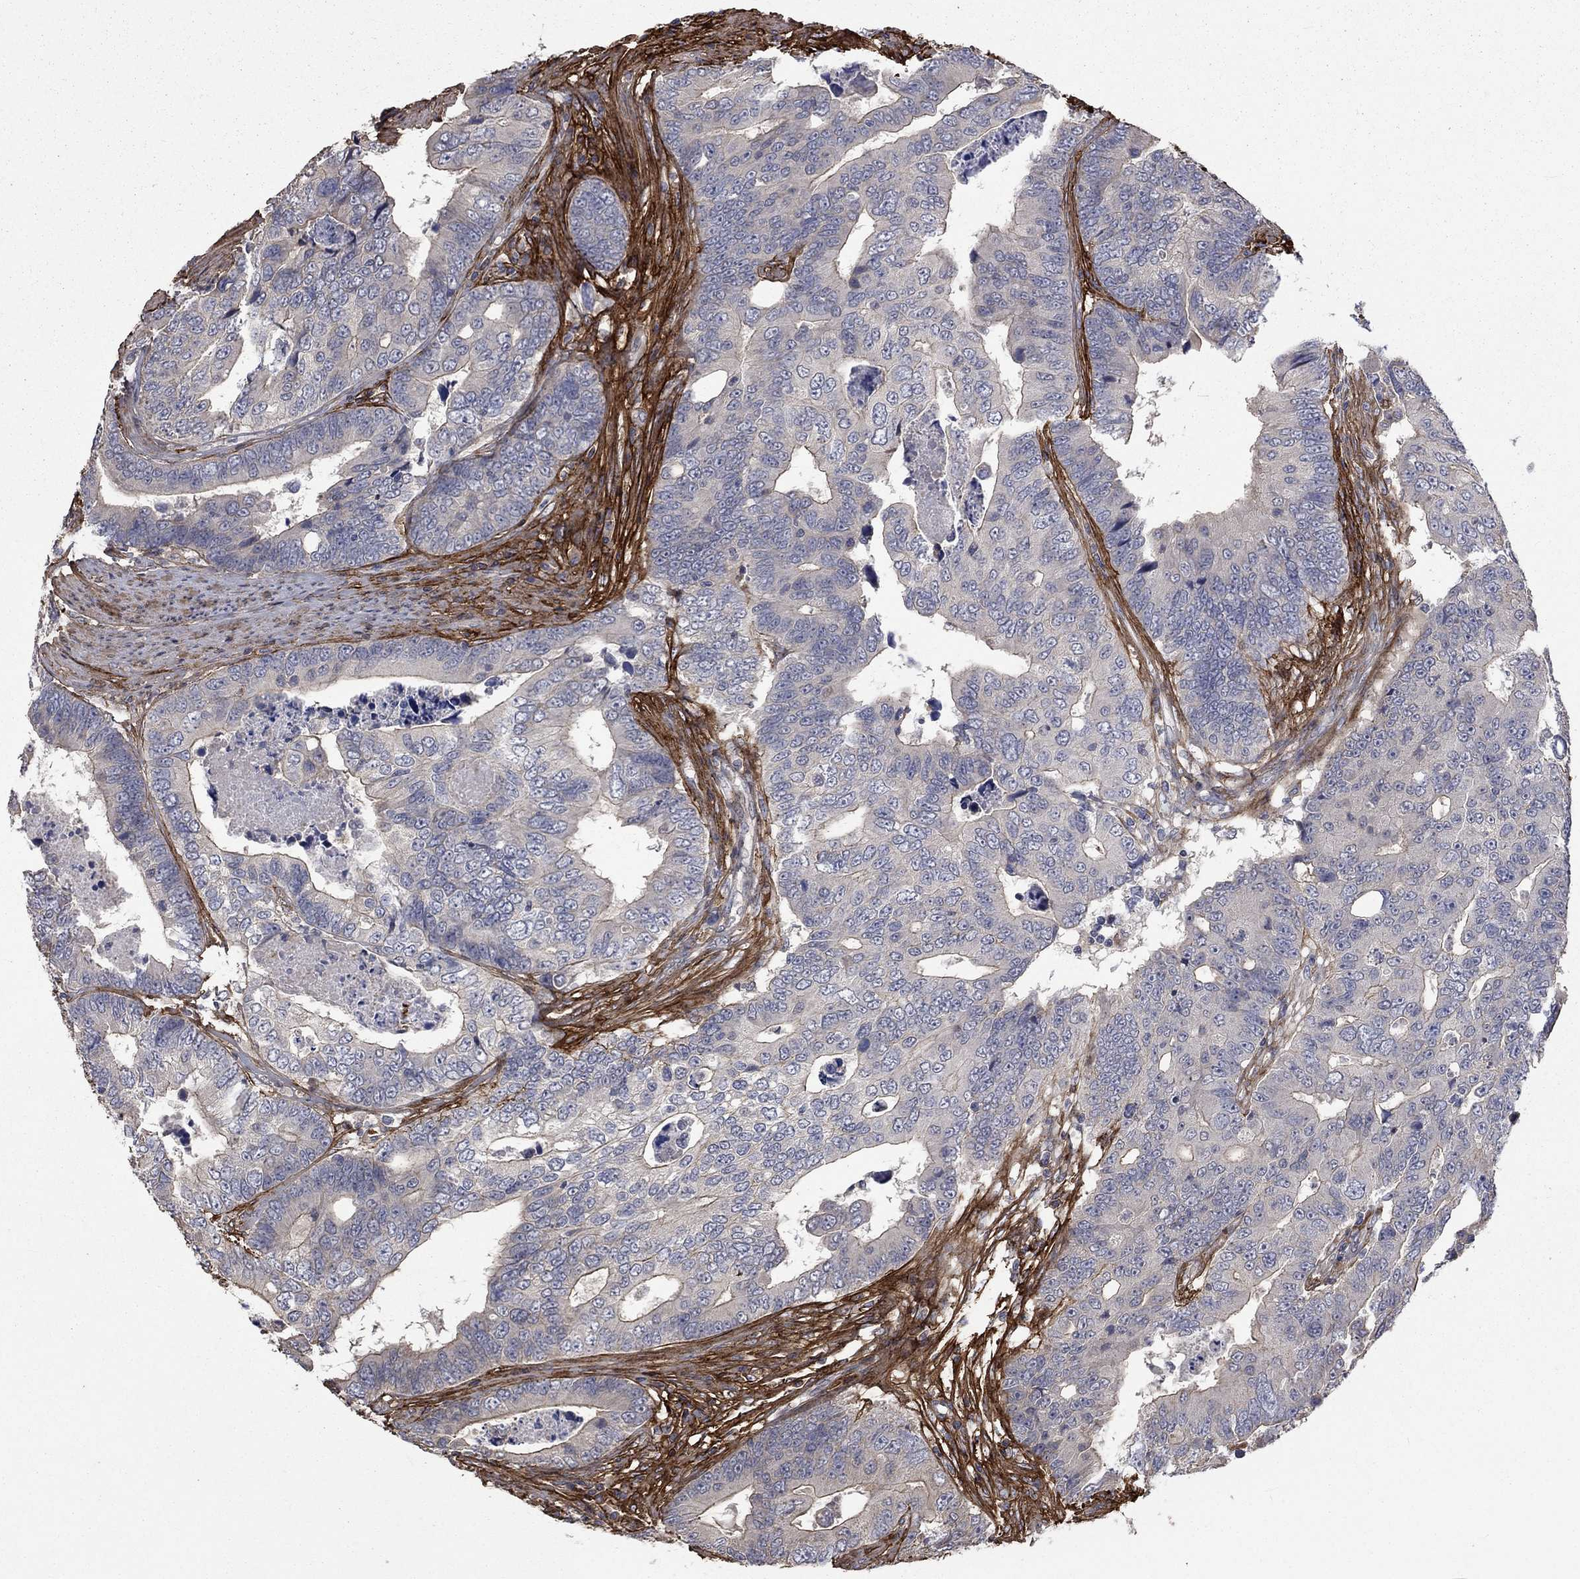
{"staining": {"intensity": "negative", "quantity": "none", "location": "none"}, "tissue": "colorectal cancer", "cell_type": "Tumor cells", "image_type": "cancer", "snomed": [{"axis": "morphology", "description": "Adenocarcinoma, NOS"}, {"axis": "topography", "description": "Colon"}], "caption": "This is an immunohistochemistry (IHC) photomicrograph of human adenocarcinoma (colorectal). There is no staining in tumor cells.", "gene": "VCAN", "patient": {"sex": "female", "age": 72}}